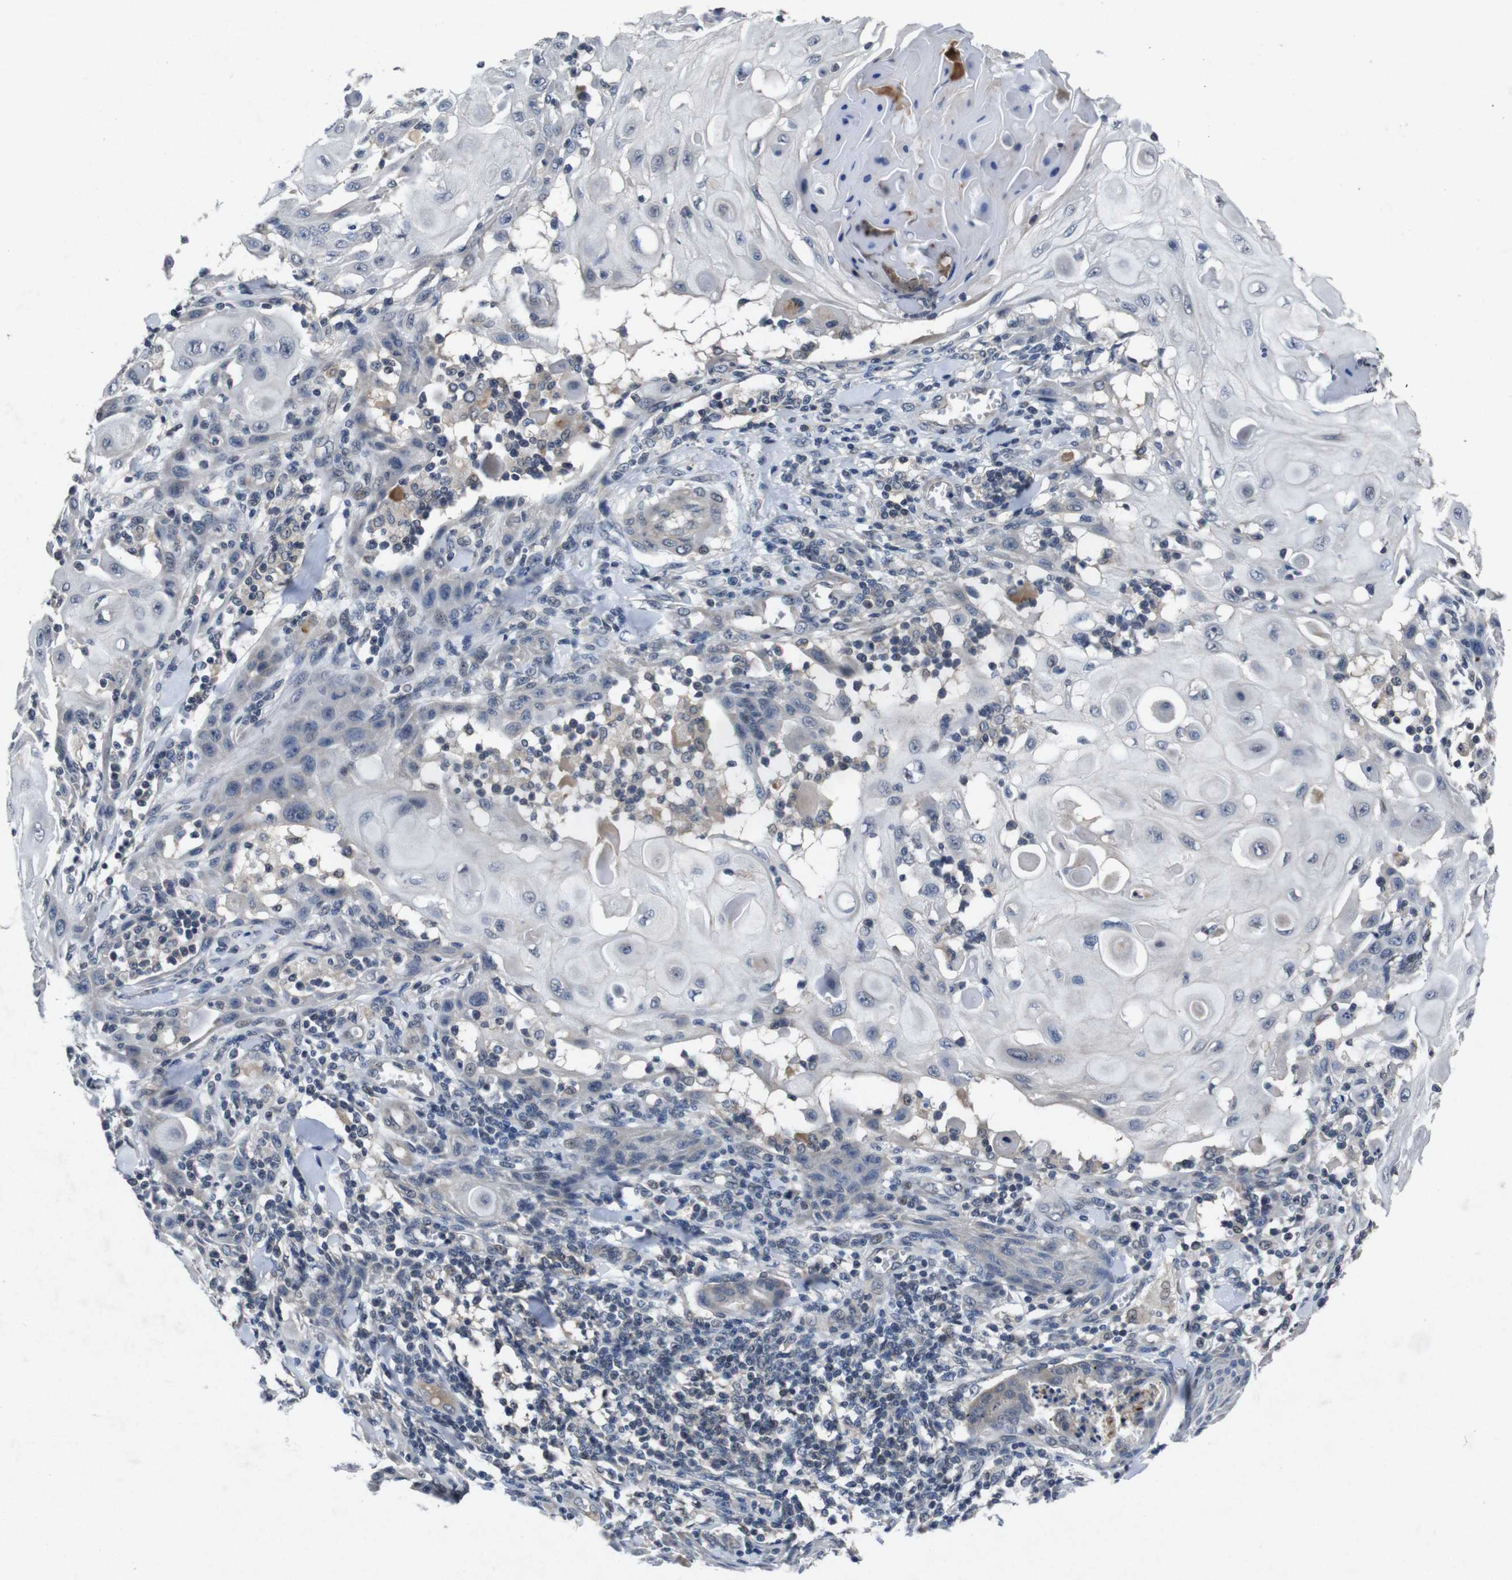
{"staining": {"intensity": "negative", "quantity": "none", "location": "none"}, "tissue": "skin cancer", "cell_type": "Tumor cells", "image_type": "cancer", "snomed": [{"axis": "morphology", "description": "Squamous cell carcinoma, NOS"}, {"axis": "topography", "description": "Skin"}], "caption": "Immunohistochemical staining of squamous cell carcinoma (skin) displays no significant positivity in tumor cells.", "gene": "AKT3", "patient": {"sex": "male", "age": 24}}